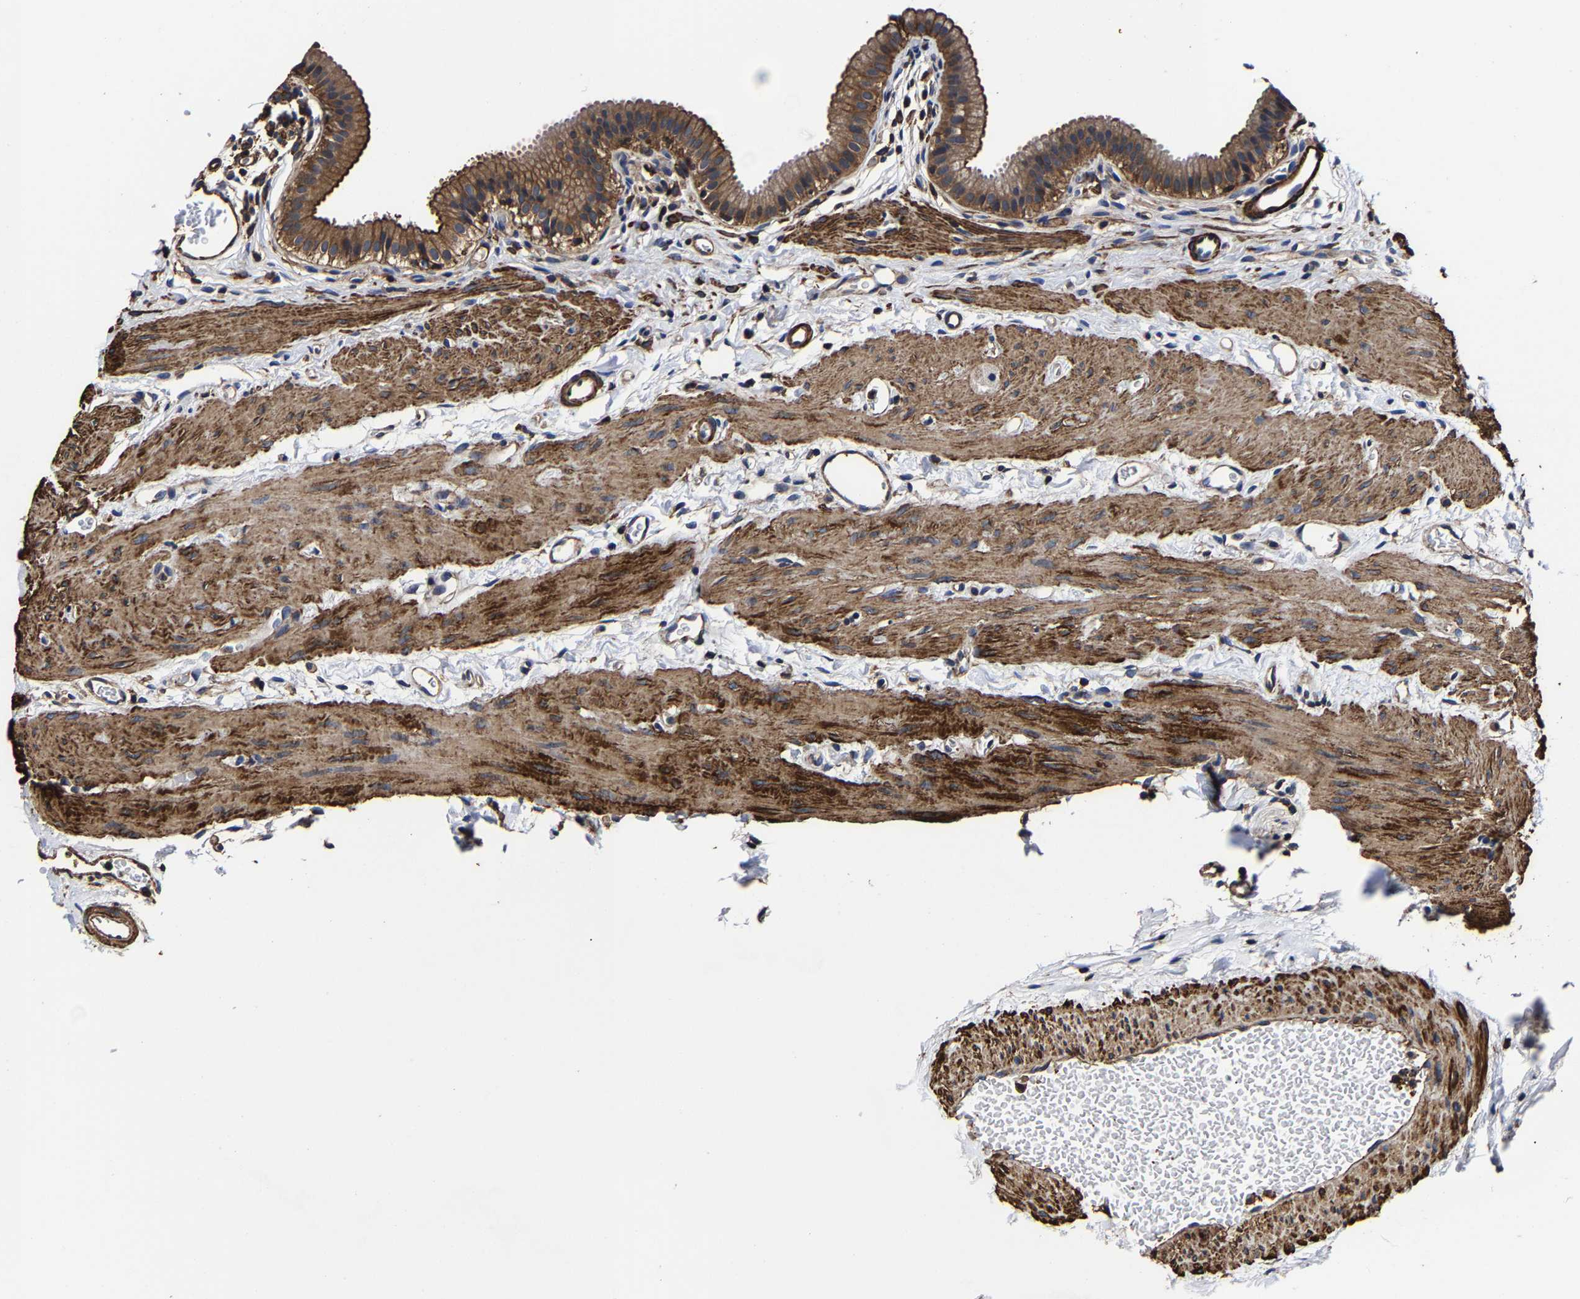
{"staining": {"intensity": "moderate", "quantity": ">75%", "location": "cytoplasmic/membranous"}, "tissue": "gallbladder", "cell_type": "Glandular cells", "image_type": "normal", "snomed": [{"axis": "morphology", "description": "Normal tissue, NOS"}, {"axis": "topography", "description": "Gallbladder"}], "caption": "Unremarkable gallbladder displays moderate cytoplasmic/membranous expression in about >75% of glandular cells, visualized by immunohistochemistry.", "gene": "SSH3", "patient": {"sex": "female", "age": 26}}